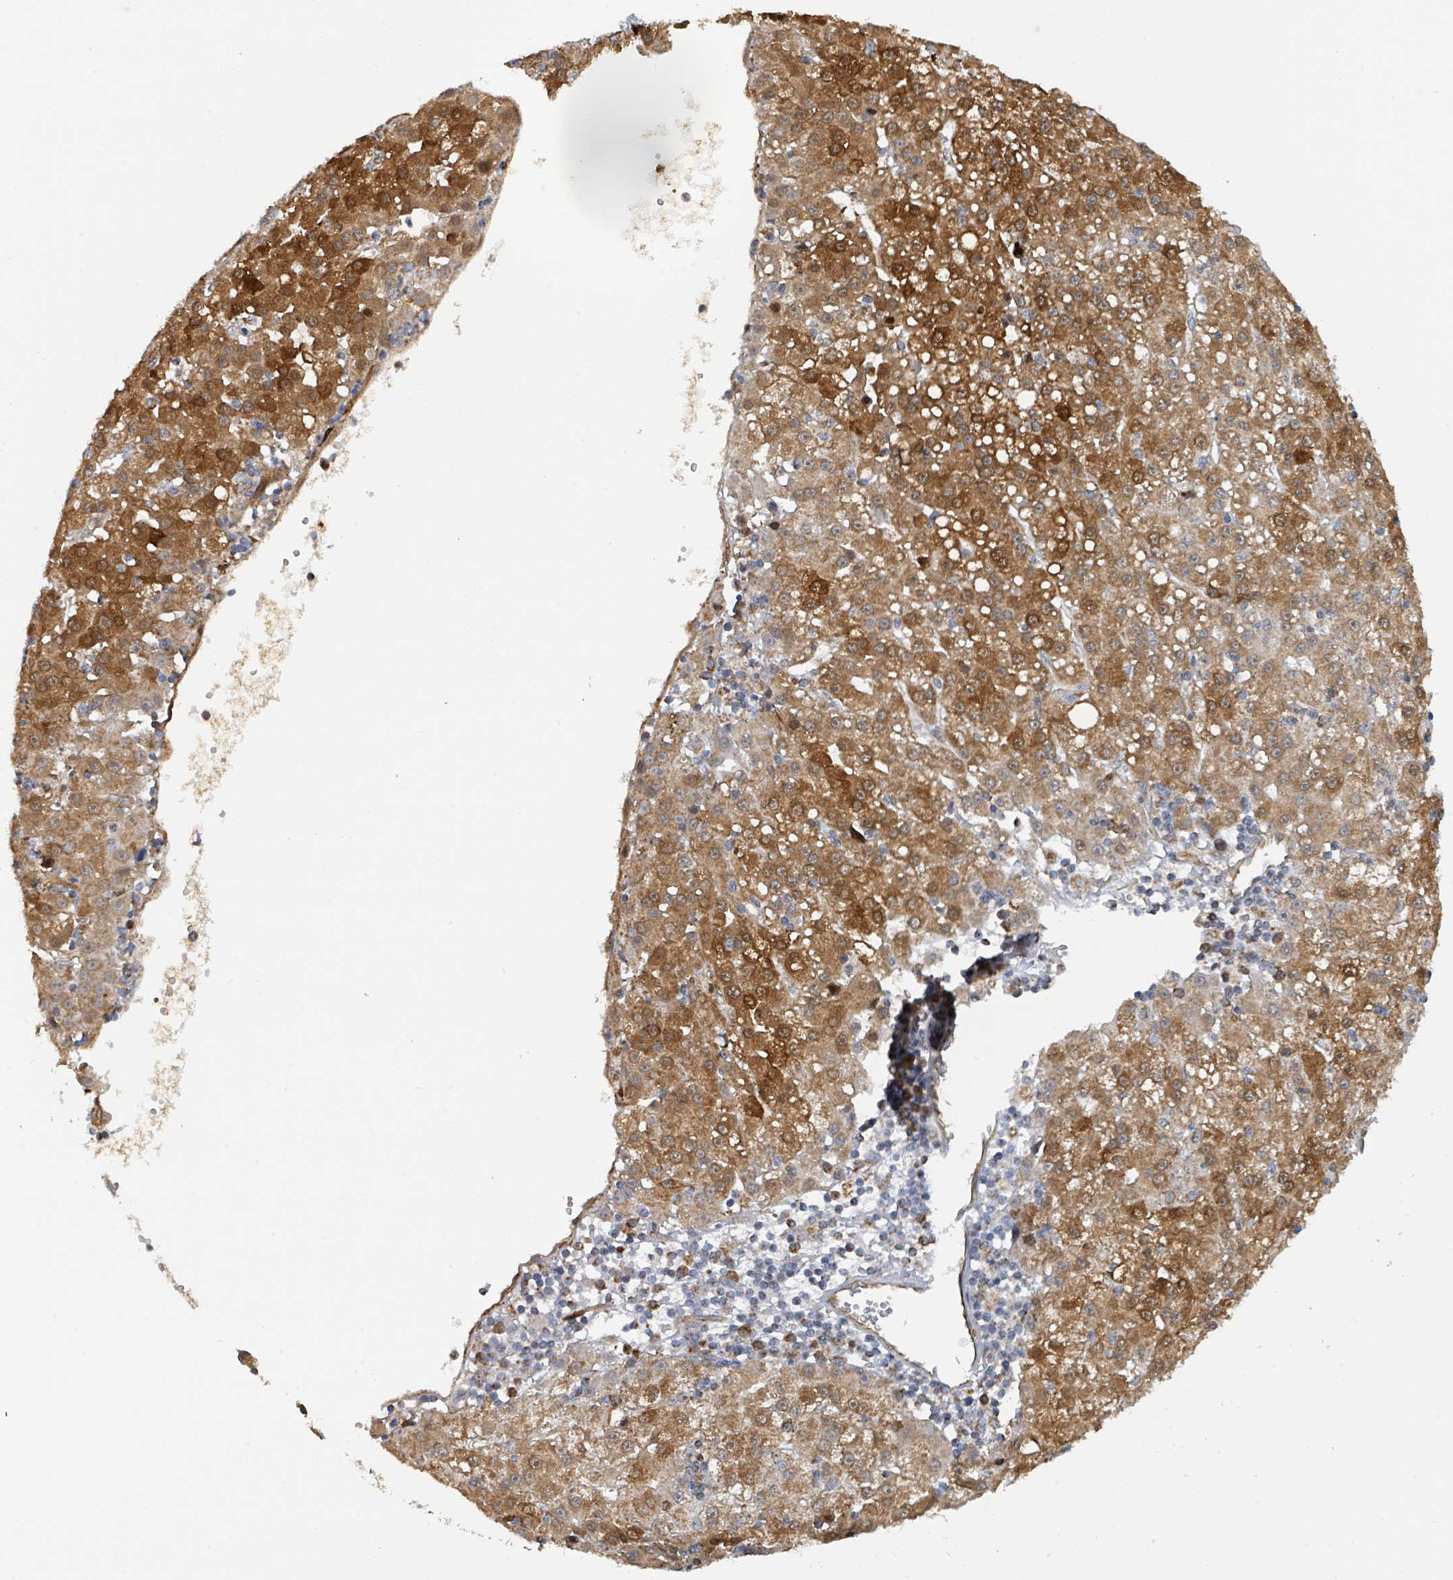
{"staining": {"intensity": "moderate", "quantity": ">75%", "location": "cytoplasmic/membranous,nuclear"}, "tissue": "liver cancer", "cell_type": "Tumor cells", "image_type": "cancer", "snomed": [{"axis": "morphology", "description": "Carcinoma, Hepatocellular, NOS"}, {"axis": "topography", "description": "Liver"}], "caption": "About >75% of tumor cells in hepatocellular carcinoma (liver) display moderate cytoplasmic/membranous and nuclear protein positivity as visualized by brown immunohistochemical staining.", "gene": "PSMB7", "patient": {"sex": "male", "age": 76}}